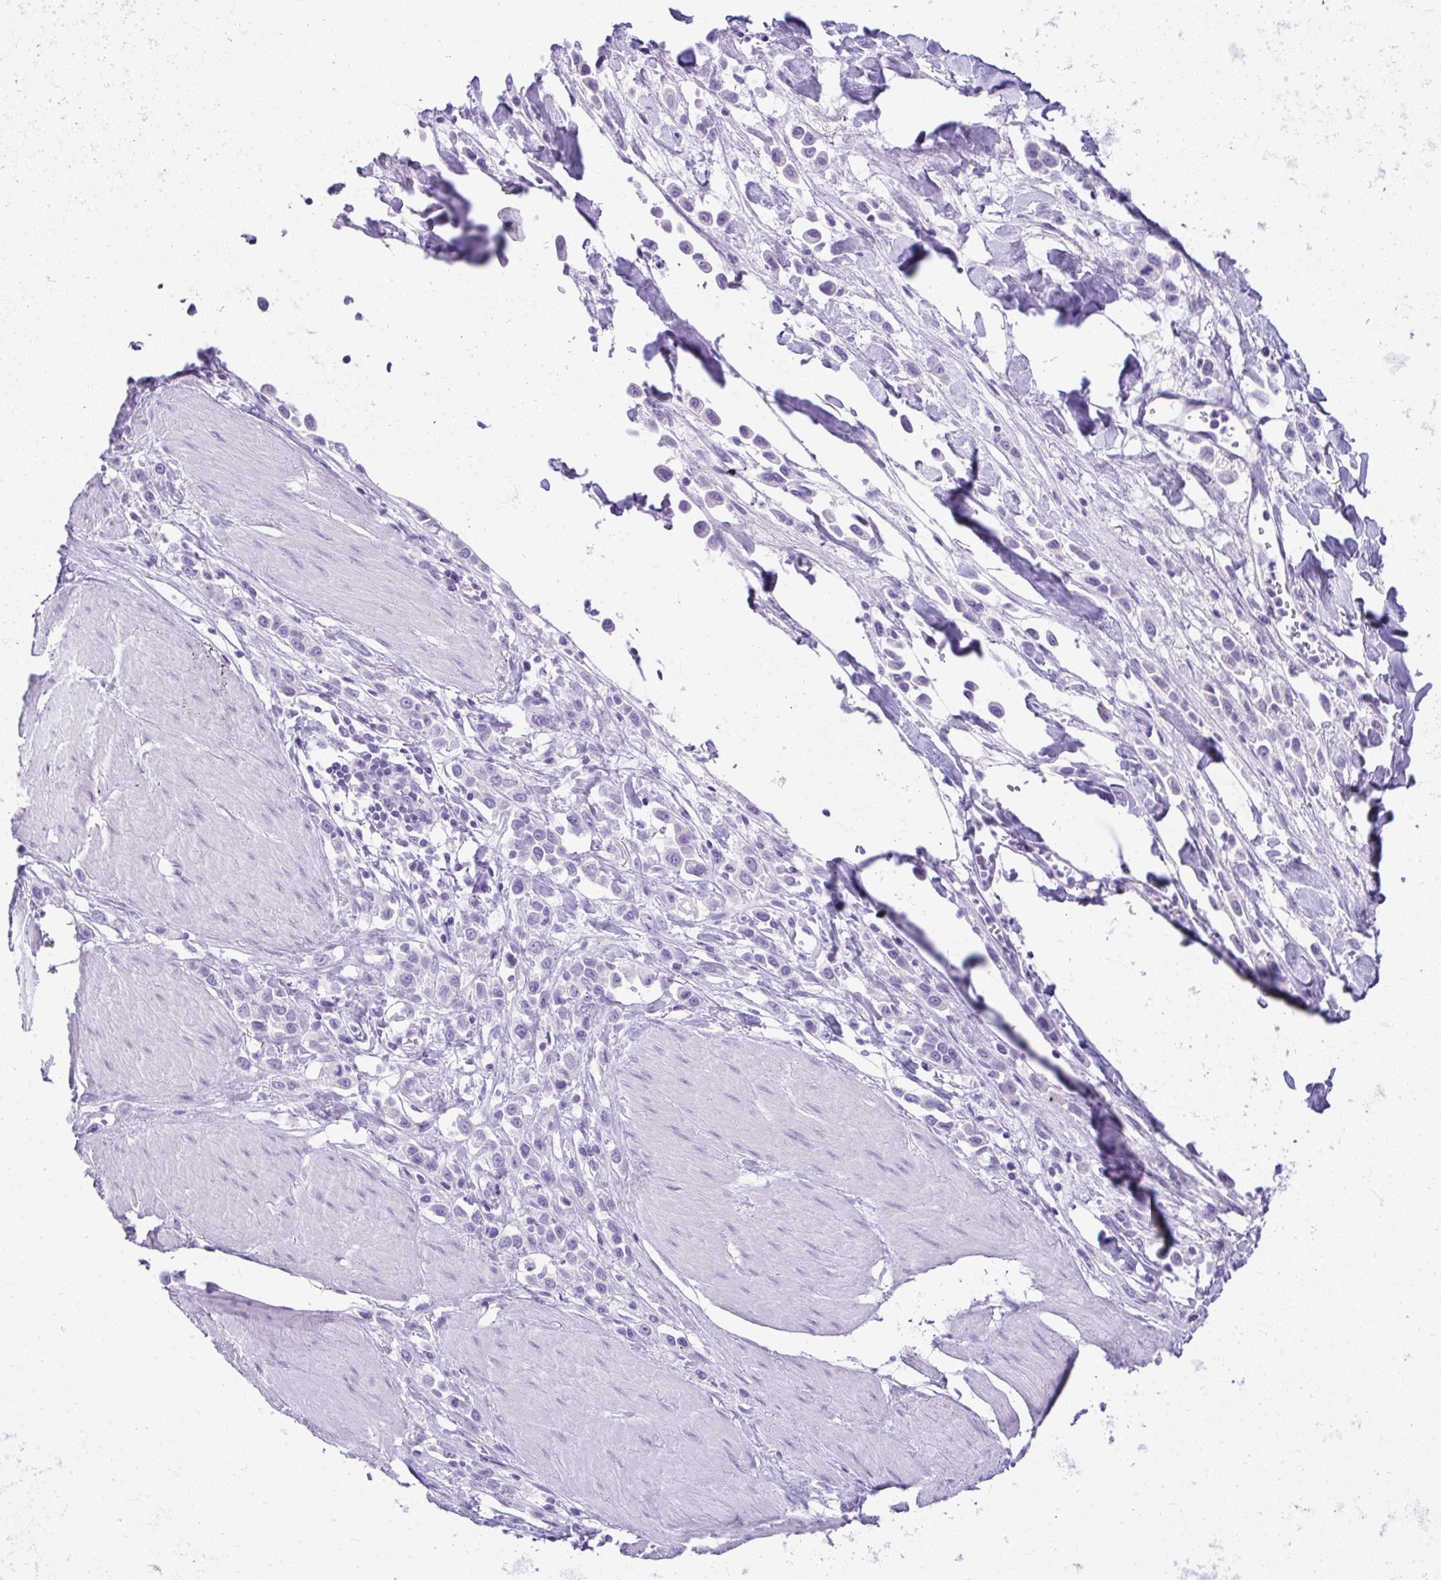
{"staining": {"intensity": "negative", "quantity": "none", "location": "none"}, "tissue": "stomach cancer", "cell_type": "Tumor cells", "image_type": "cancer", "snomed": [{"axis": "morphology", "description": "Adenocarcinoma, NOS"}, {"axis": "topography", "description": "Stomach"}], "caption": "An IHC histopathology image of adenocarcinoma (stomach) is shown. There is no staining in tumor cells of adenocarcinoma (stomach).", "gene": "RNF183", "patient": {"sex": "male", "age": 47}}